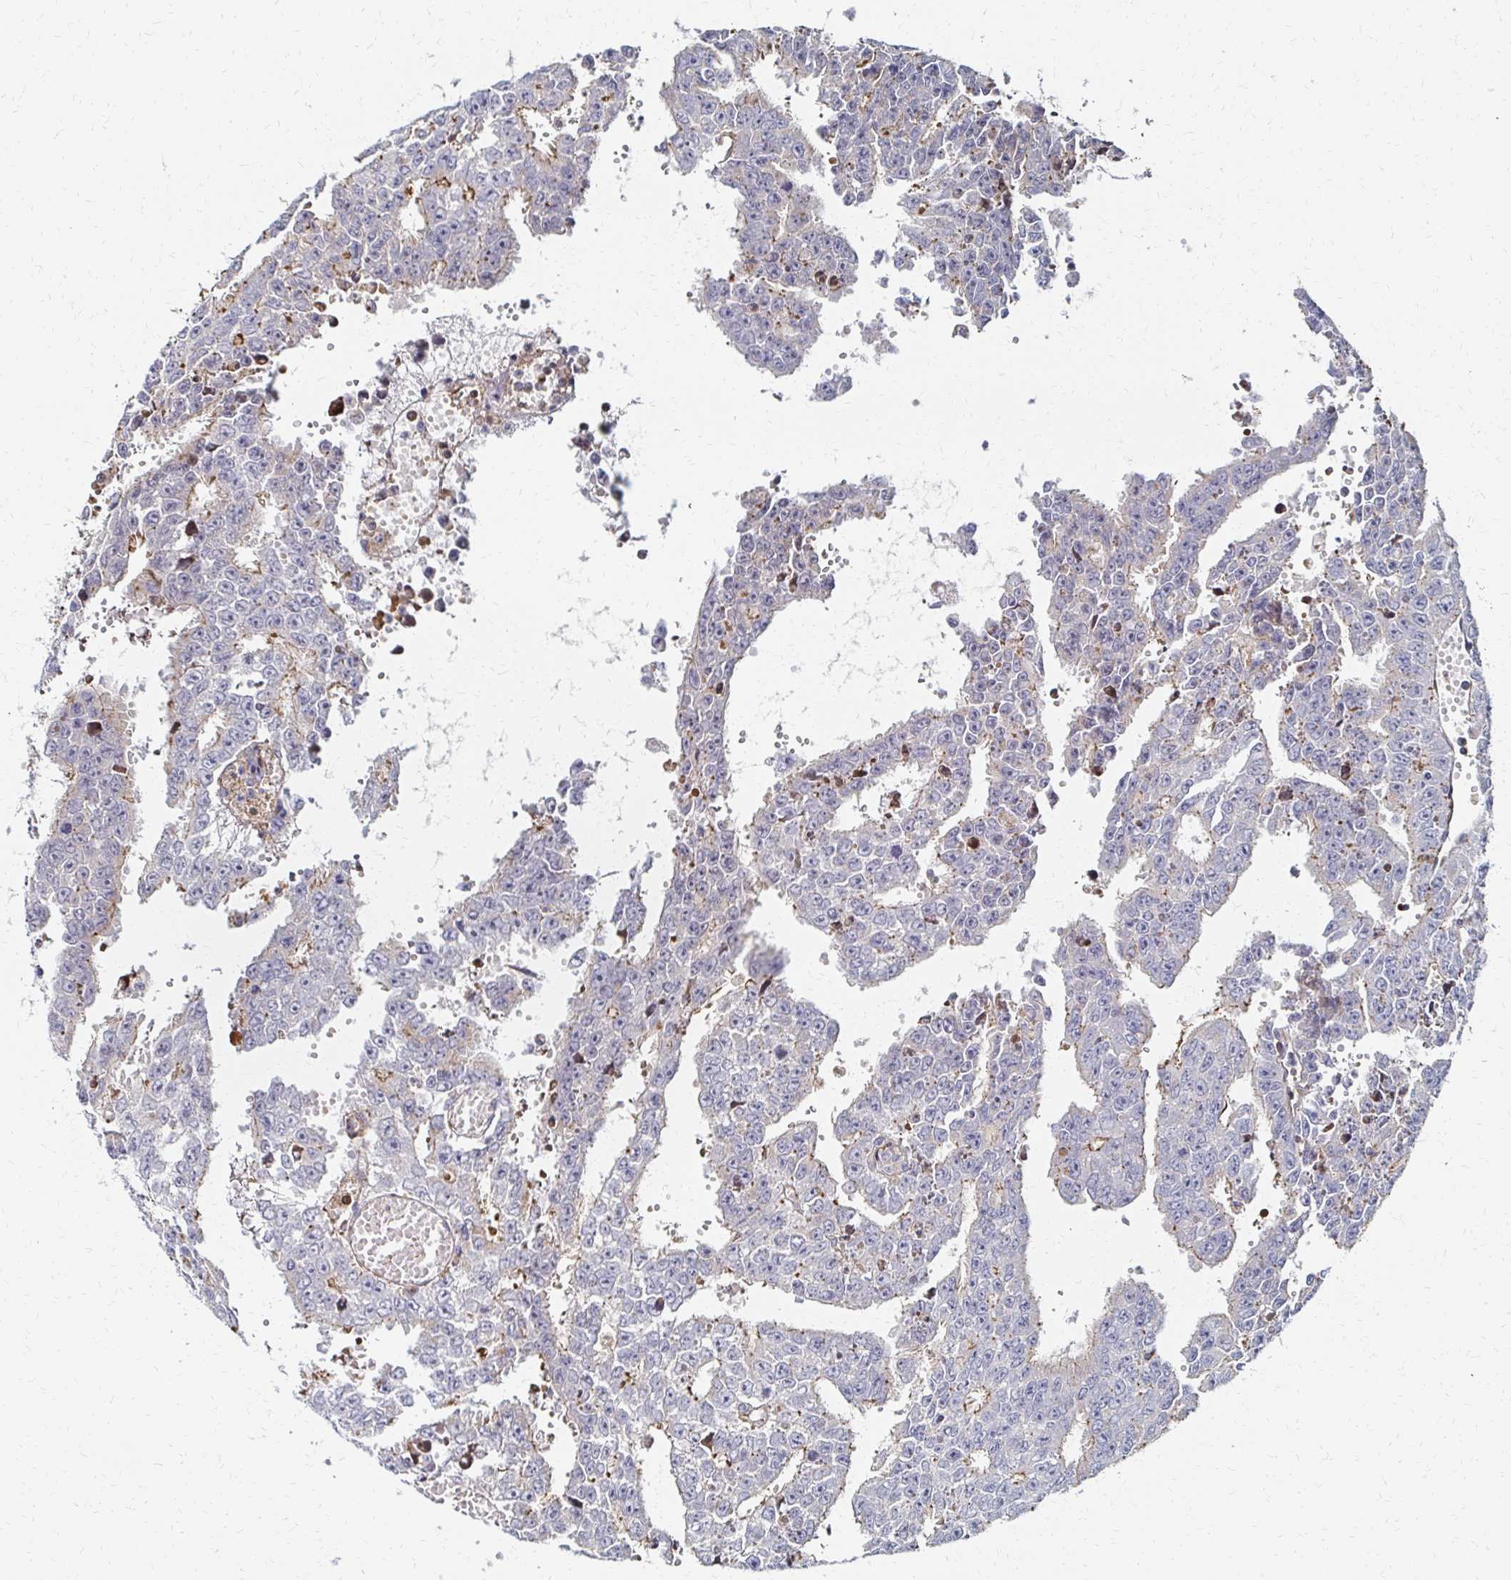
{"staining": {"intensity": "weak", "quantity": "25%-75%", "location": "cytoplasmic/membranous"}, "tissue": "testis cancer", "cell_type": "Tumor cells", "image_type": "cancer", "snomed": [{"axis": "morphology", "description": "Carcinoma, Embryonal, NOS"}, {"axis": "morphology", "description": "Teratoma, malignant, NOS"}, {"axis": "topography", "description": "Testis"}], "caption": "Testis embryonal carcinoma stained with DAB (3,3'-diaminobenzidine) immunohistochemistry demonstrates low levels of weak cytoplasmic/membranous positivity in about 25%-75% of tumor cells.", "gene": "MAN1A1", "patient": {"sex": "male", "age": 24}}